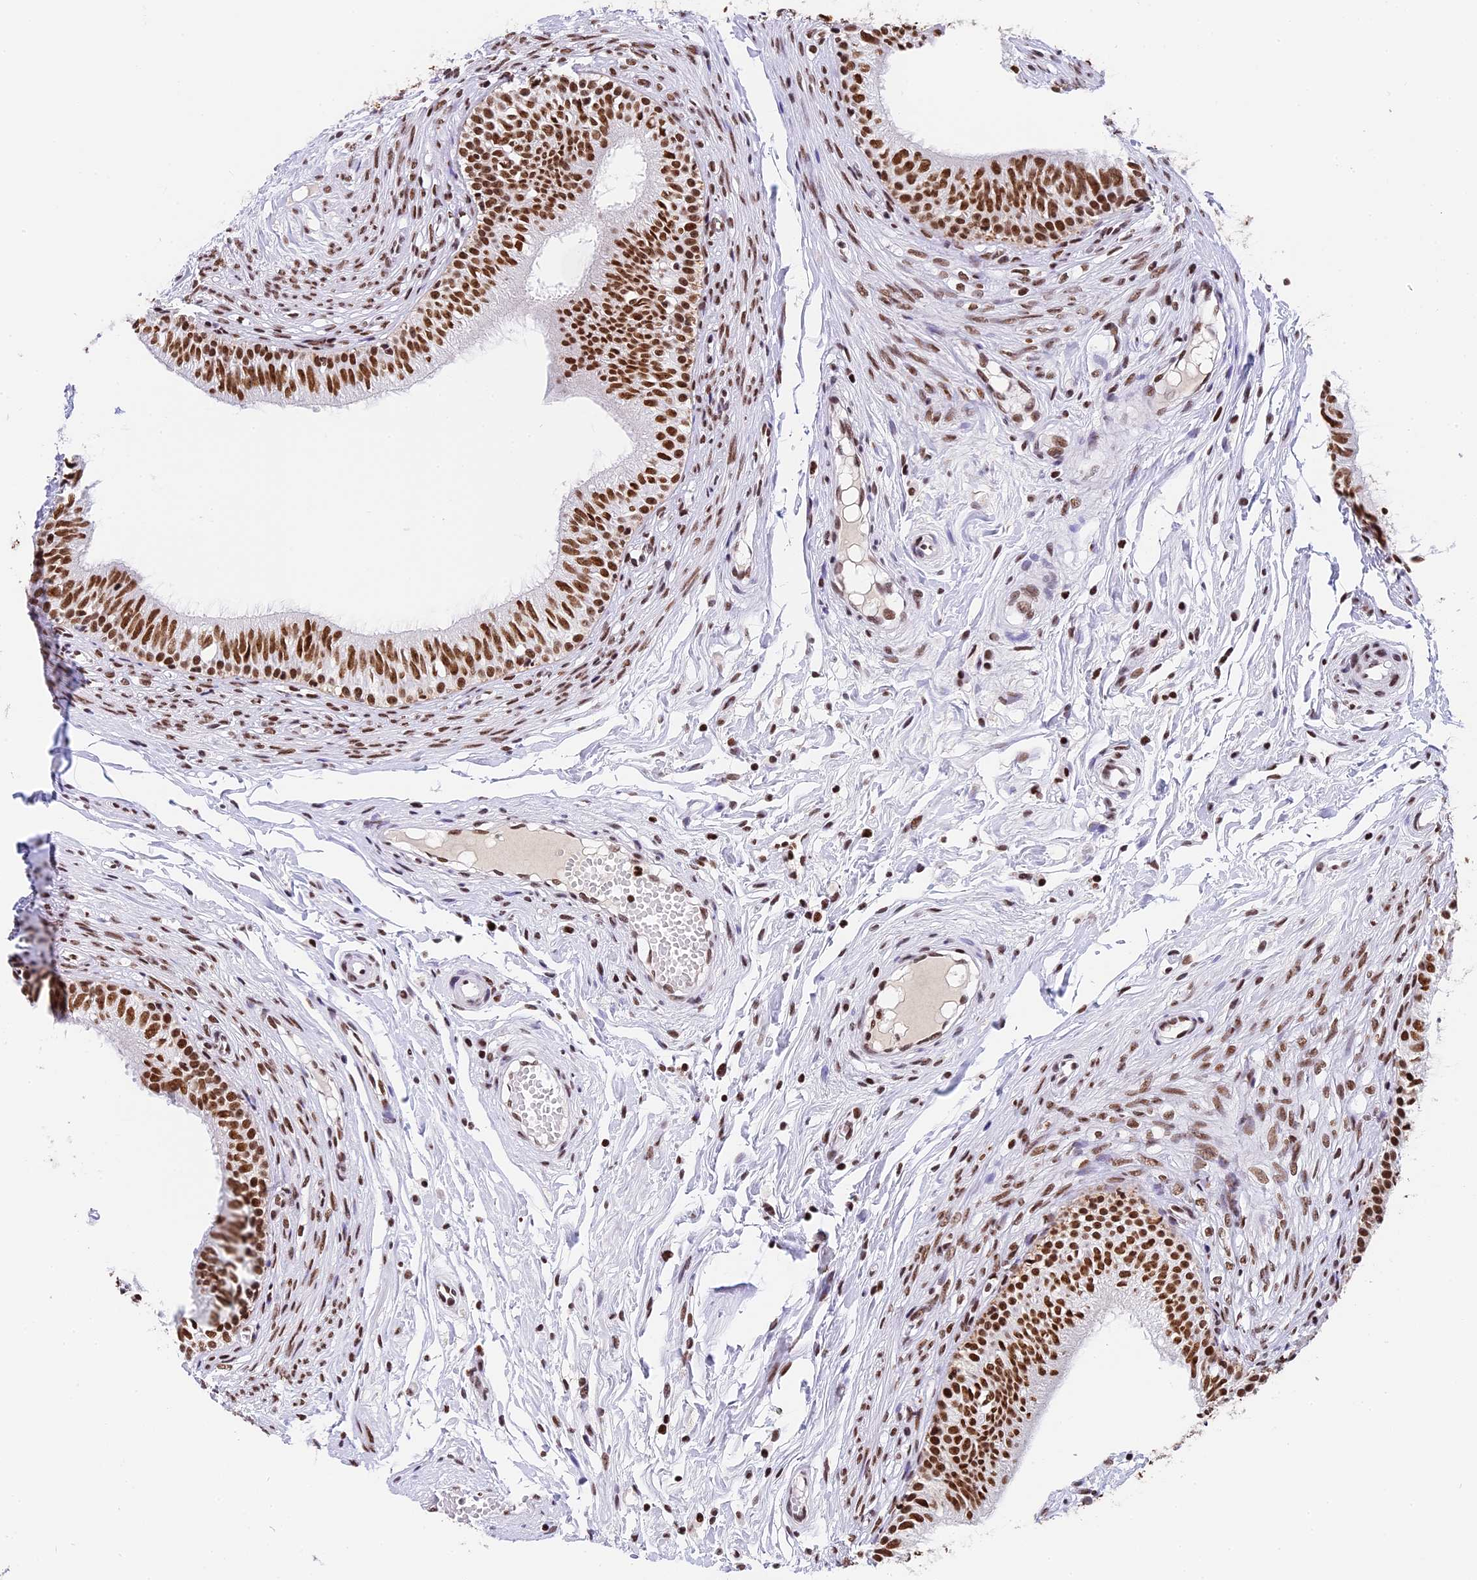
{"staining": {"intensity": "strong", "quantity": ">75%", "location": "nuclear"}, "tissue": "epididymis", "cell_type": "Glandular cells", "image_type": "normal", "snomed": [{"axis": "morphology", "description": "Normal tissue, NOS"}, {"axis": "topography", "description": "Epididymis, spermatic cord, NOS"}], "caption": "Protein analysis of benign epididymis reveals strong nuclear staining in approximately >75% of glandular cells.", "gene": "SBNO1", "patient": {"sex": "male", "age": 22}}